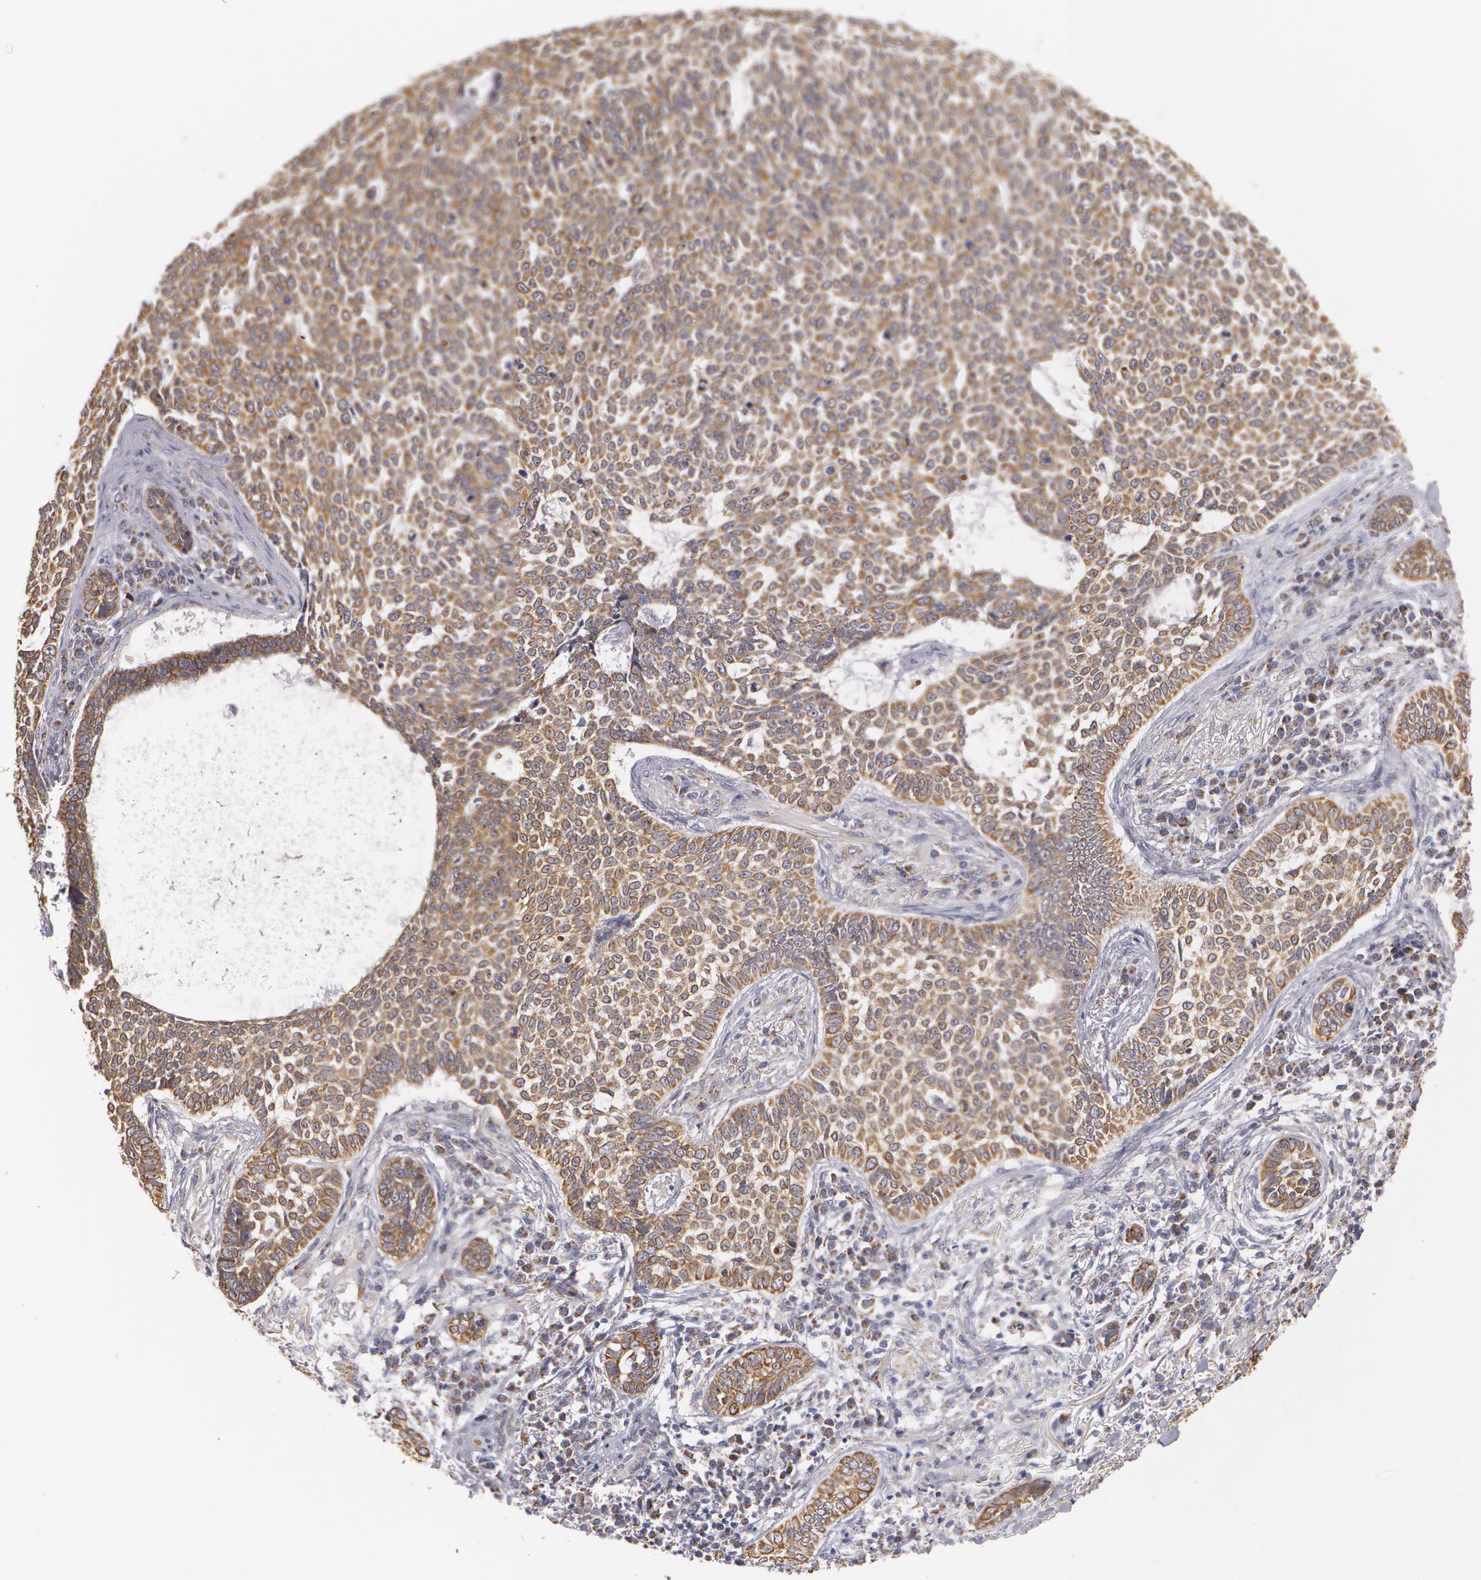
{"staining": {"intensity": "weak", "quantity": ">75%", "location": "cytoplasmic/membranous"}, "tissue": "skin cancer", "cell_type": "Tumor cells", "image_type": "cancer", "snomed": [{"axis": "morphology", "description": "Basal cell carcinoma"}, {"axis": "topography", "description": "Skin"}], "caption": "A low amount of weak cytoplasmic/membranous positivity is seen in about >75% of tumor cells in skin basal cell carcinoma tissue.", "gene": "KRT18", "patient": {"sex": "female", "age": 89}}